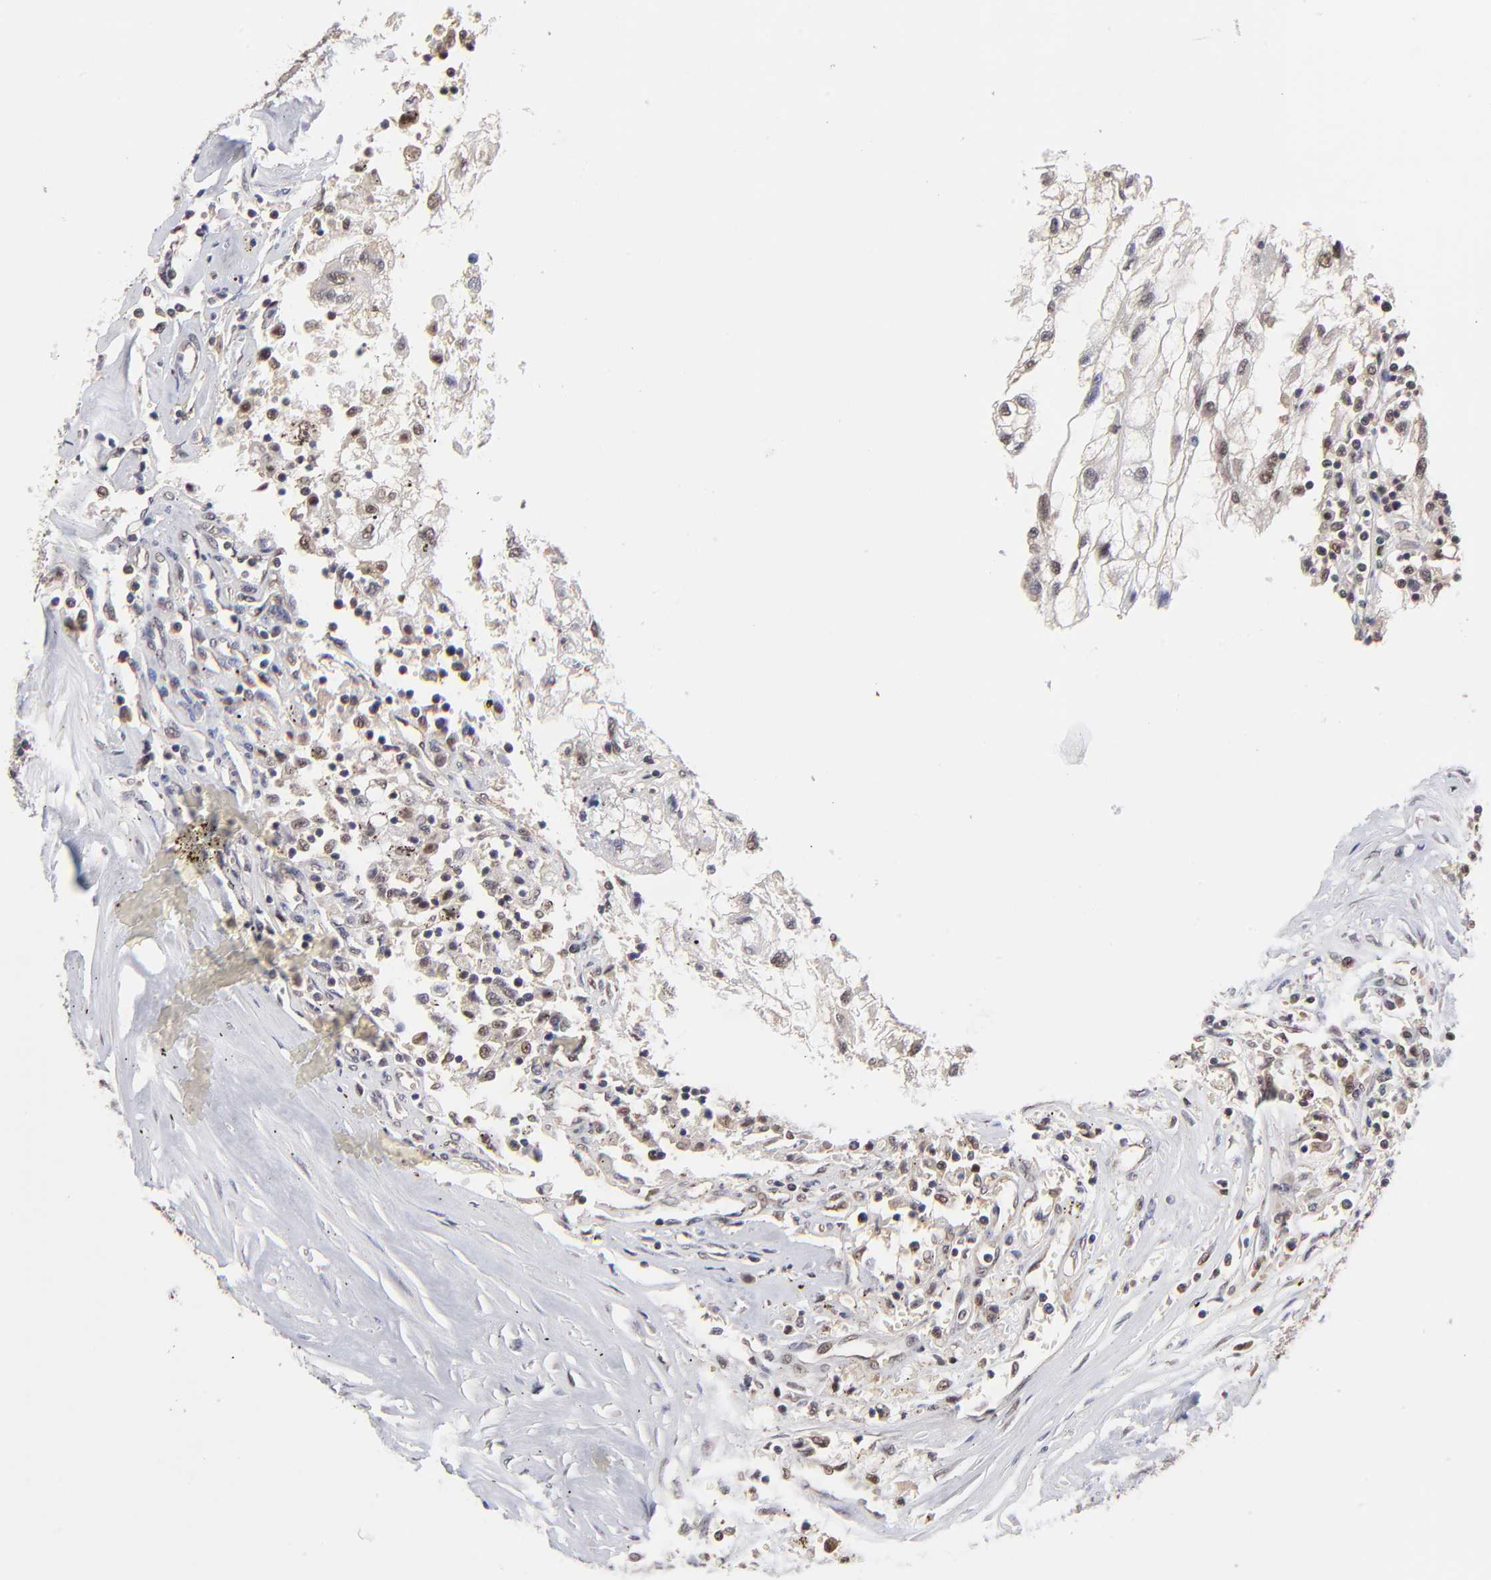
{"staining": {"intensity": "weak", "quantity": "25%-75%", "location": "nuclear"}, "tissue": "renal cancer", "cell_type": "Tumor cells", "image_type": "cancer", "snomed": [{"axis": "morphology", "description": "Normal tissue, NOS"}, {"axis": "morphology", "description": "Adenocarcinoma, NOS"}, {"axis": "topography", "description": "Kidney"}], "caption": "Protein staining shows weak nuclear staining in approximately 25%-75% of tumor cells in renal cancer (adenocarcinoma).", "gene": "PSMC4", "patient": {"sex": "male", "age": 71}}